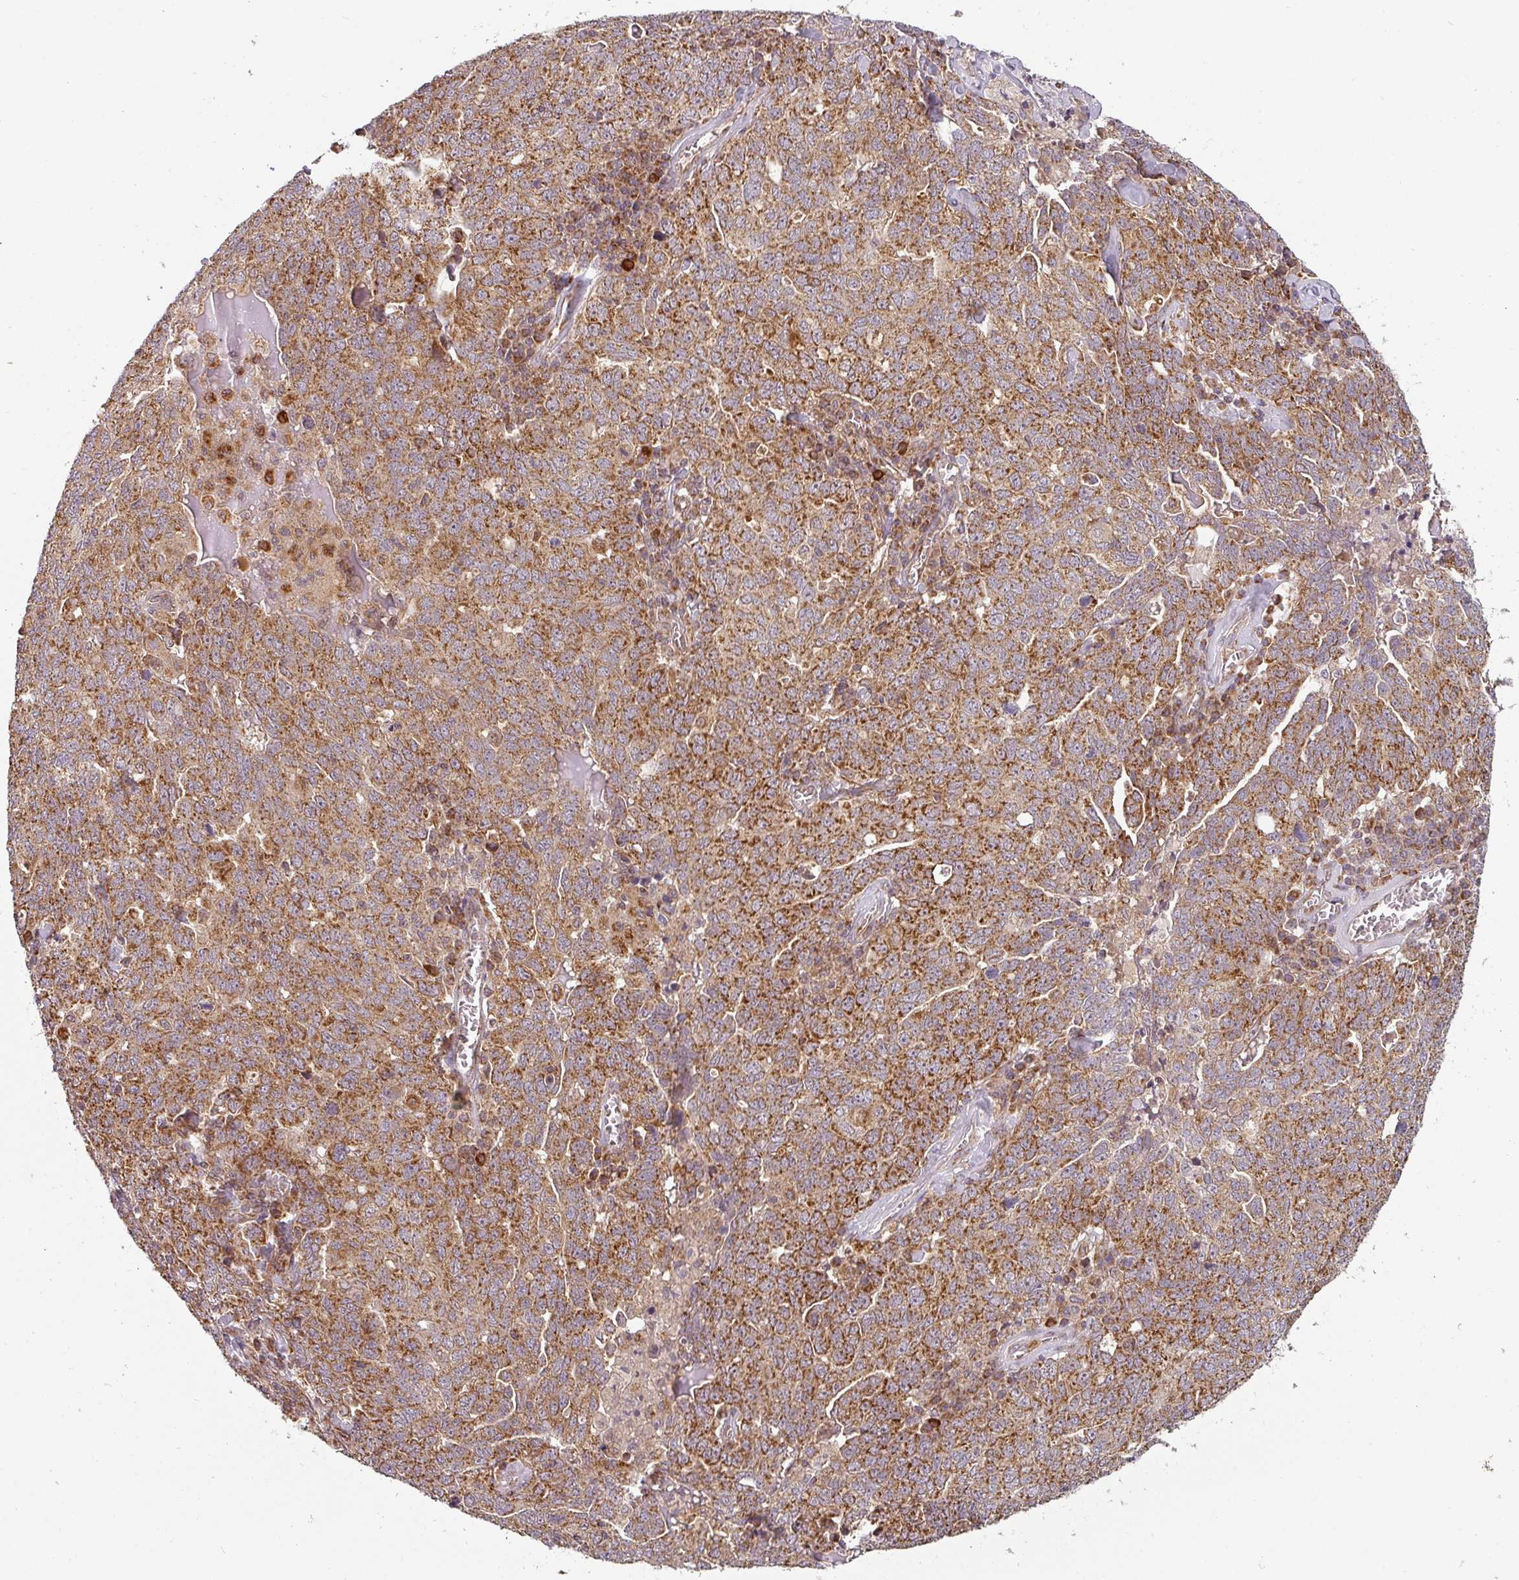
{"staining": {"intensity": "moderate", "quantity": ">75%", "location": "cytoplasmic/membranous"}, "tissue": "ovarian cancer", "cell_type": "Tumor cells", "image_type": "cancer", "snomed": [{"axis": "morphology", "description": "Carcinoma, endometroid"}, {"axis": "topography", "description": "Ovary"}], "caption": "DAB immunohistochemical staining of human ovarian cancer shows moderate cytoplasmic/membranous protein expression in about >75% of tumor cells. The protein is shown in brown color, while the nuclei are stained blue.", "gene": "MRPS16", "patient": {"sex": "female", "age": 62}}